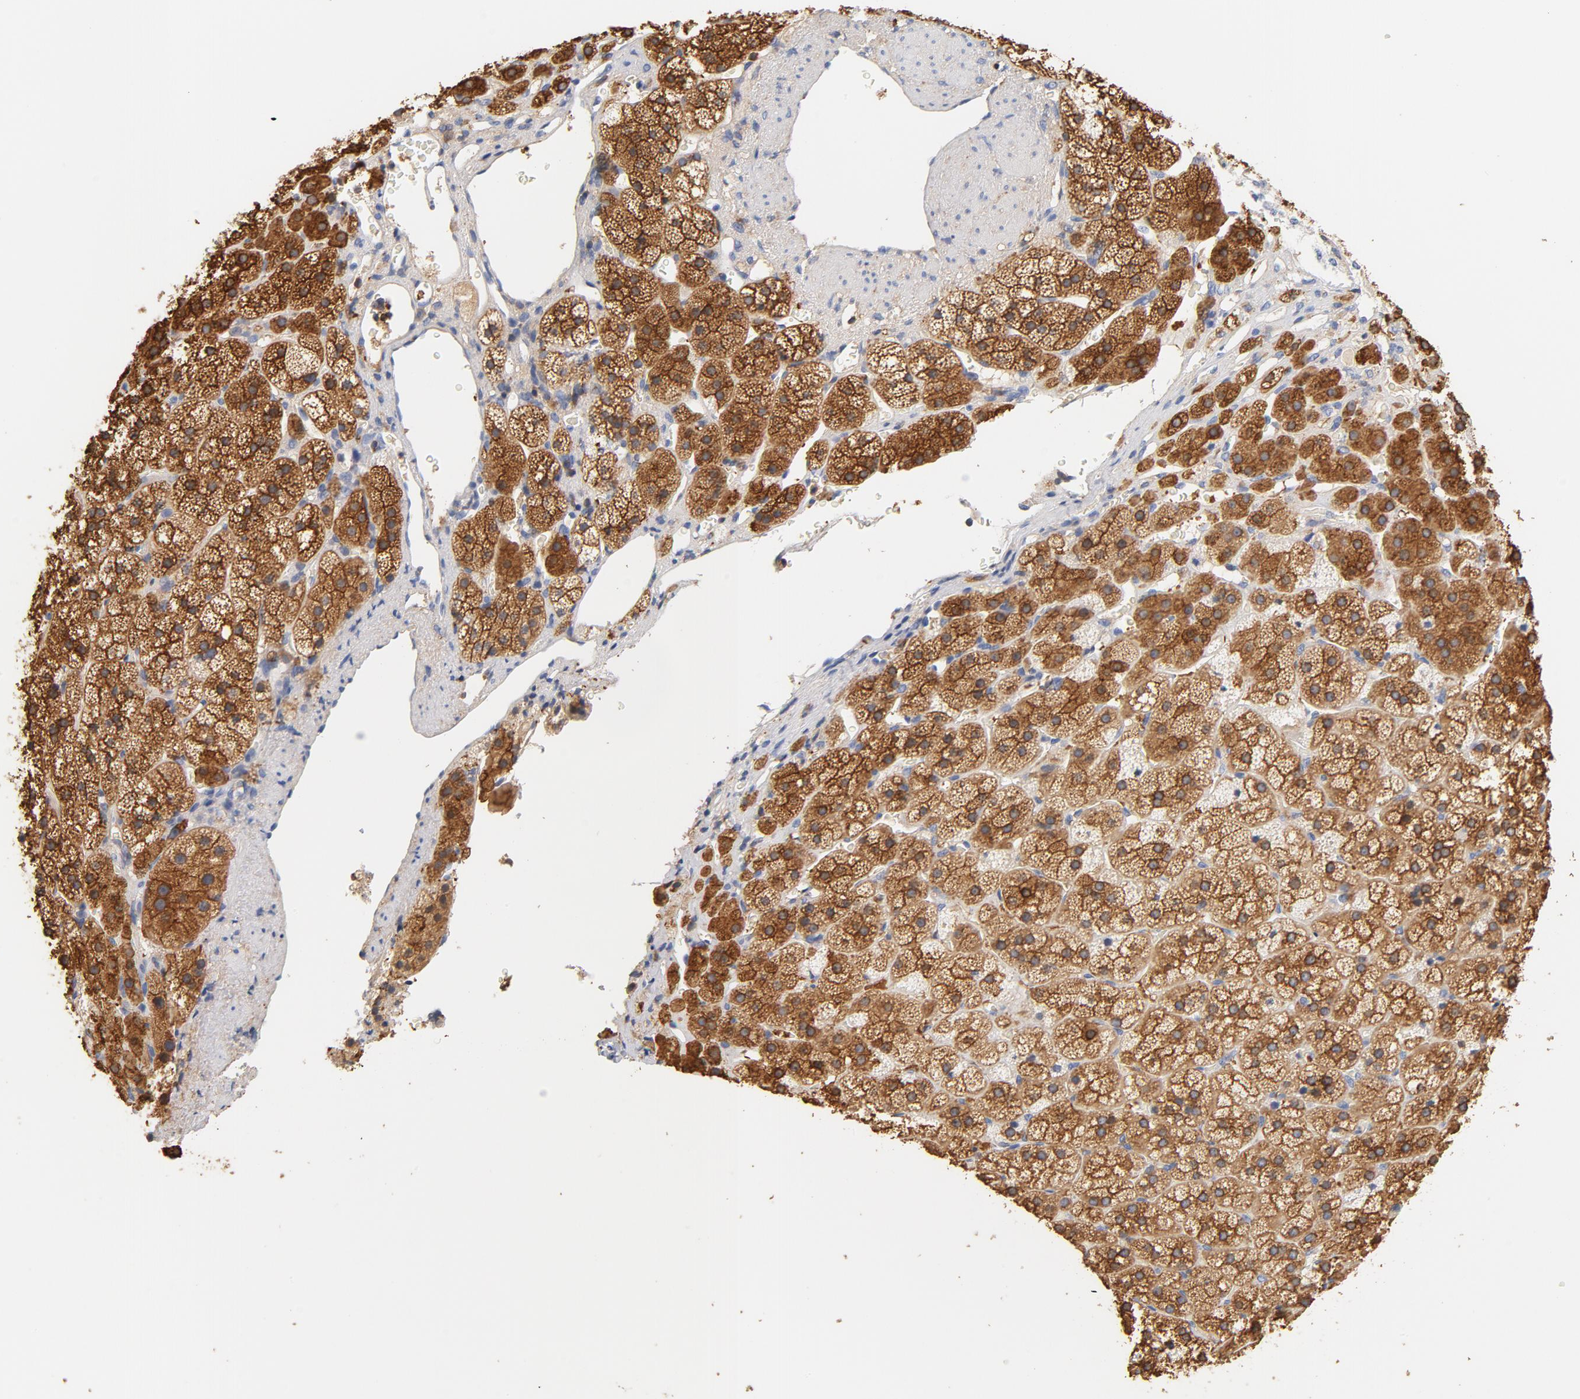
{"staining": {"intensity": "moderate", "quantity": ">75%", "location": "cytoplasmic/membranous"}, "tissue": "adrenal gland", "cell_type": "Glandular cells", "image_type": "normal", "snomed": [{"axis": "morphology", "description": "Normal tissue, NOS"}, {"axis": "topography", "description": "Adrenal gland"}], "caption": "A brown stain highlights moderate cytoplasmic/membranous expression of a protein in glandular cells of unremarkable adrenal gland.", "gene": "EZR", "patient": {"sex": "female", "age": 44}}